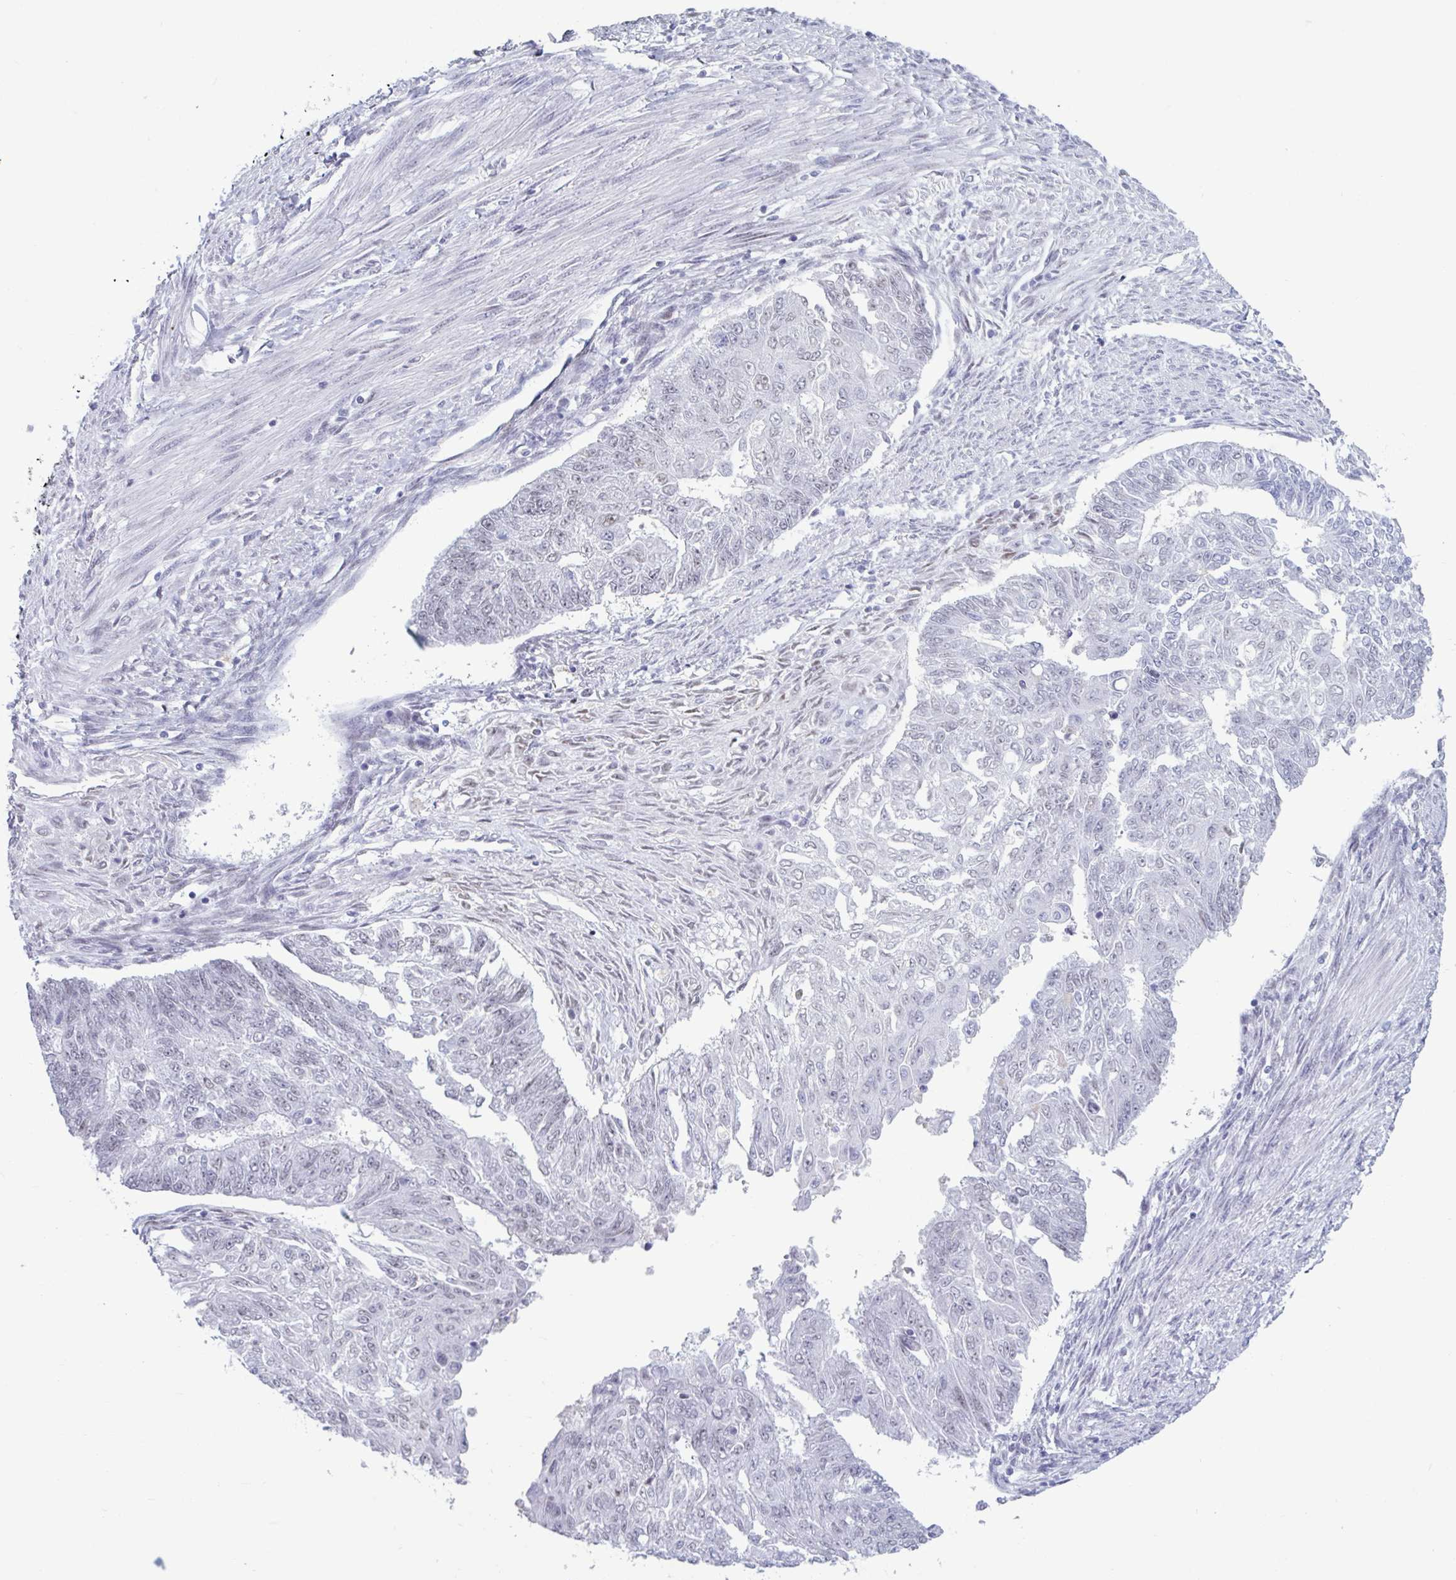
{"staining": {"intensity": "negative", "quantity": "none", "location": "none"}, "tissue": "endometrial cancer", "cell_type": "Tumor cells", "image_type": "cancer", "snomed": [{"axis": "morphology", "description": "Adenocarcinoma, NOS"}, {"axis": "topography", "description": "Endometrium"}], "caption": "High power microscopy histopathology image of an immunohistochemistry (IHC) photomicrograph of endometrial adenocarcinoma, revealing no significant staining in tumor cells.", "gene": "MSMB", "patient": {"sex": "female", "age": 32}}